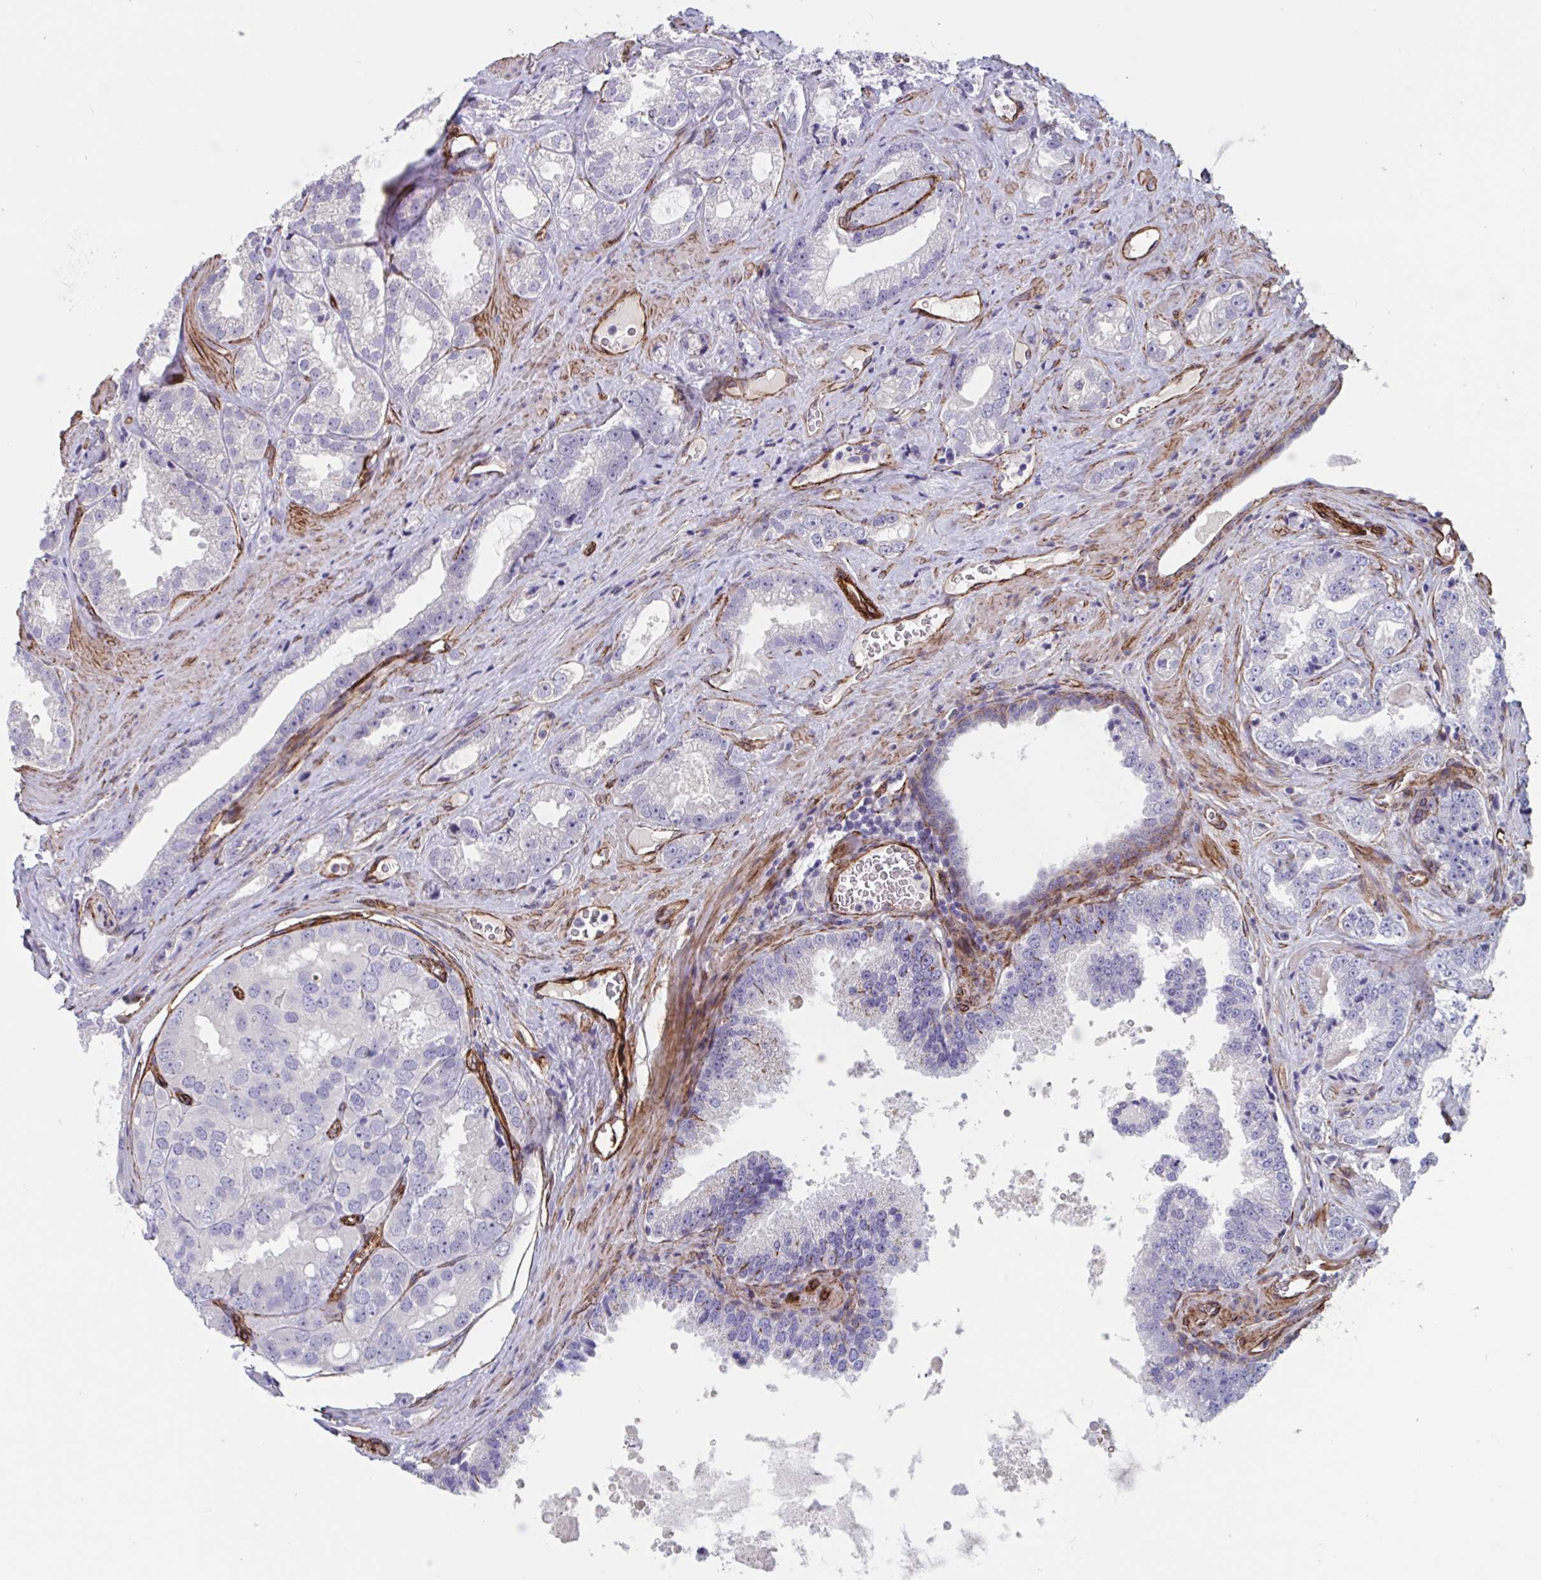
{"staining": {"intensity": "negative", "quantity": "none", "location": "none"}, "tissue": "prostate cancer", "cell_type": "Tumor cells", "image_type": "cancer", "snomed": [{"axis": "morphology", "description": "Adenocarcinoma, High grade"}, {"axis": "topography", "description": "Prostate"}], "caption": "Tumor cells are negative for brown protein staining in prostate adenocarcinoma (high-grade).", "gene": "CITED4", "patient": {"sex": "male", "age": 67}}